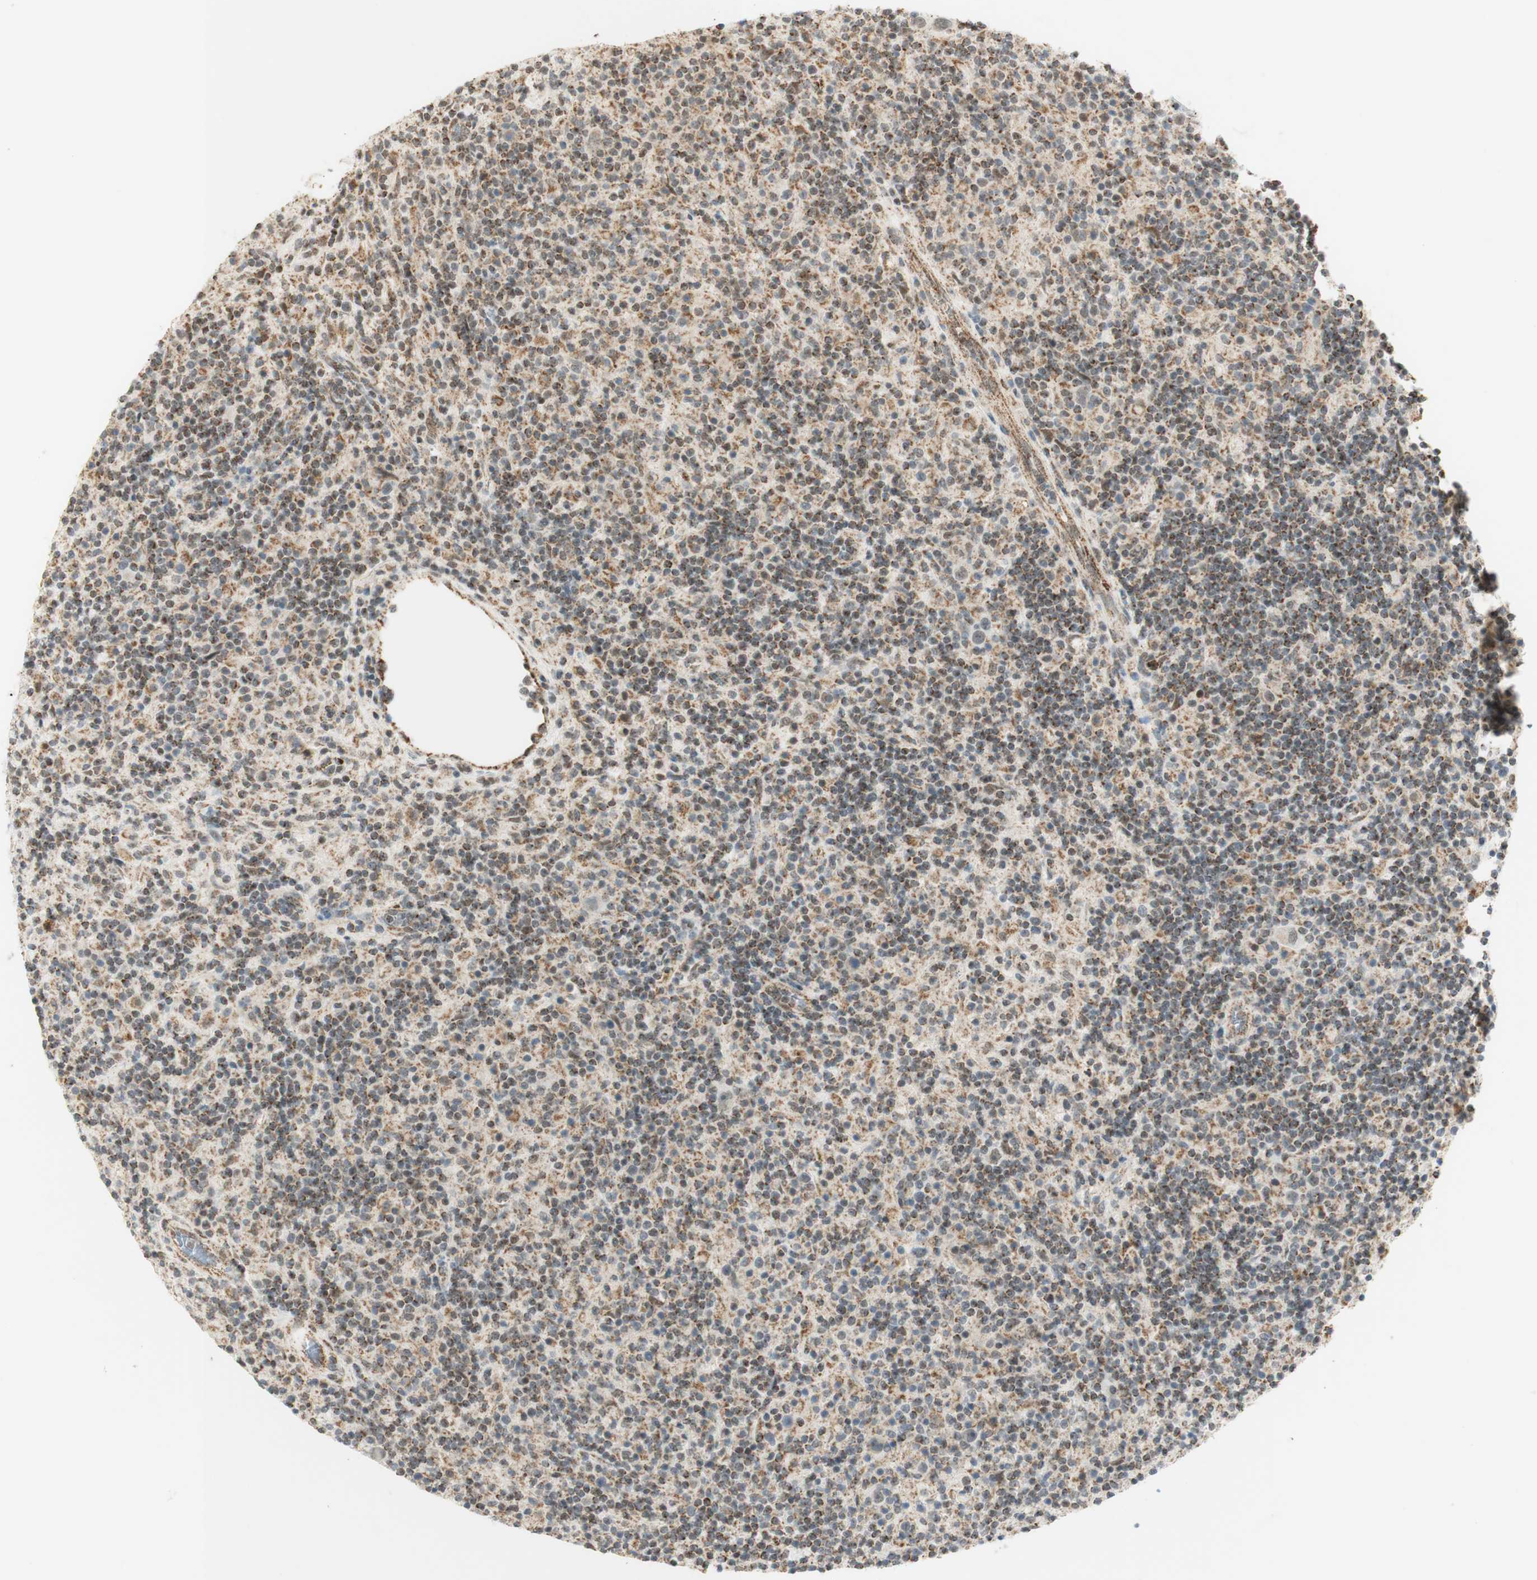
{"staining": {"intensity": "weak", "quantity": "25%-75%", "location": "nuclear"}, "tissue": "lymphoma", "cell_type": "Tumor cells", "image_type": "cancer", "snomed": [{"axis": "morphology", "description": "Hodgkin's disease, NOS"}, {"axis": "topography", "description": "Lymph node"}], "caption": "Protein positivity by immunohistochemistry (IHC) exhibits weak nuclear expression in approximately 25%-75% of tumor cells in Hodgkin's disease.", "gene": "ZNF782", "patient": {"sex": "male", "age": 70}}